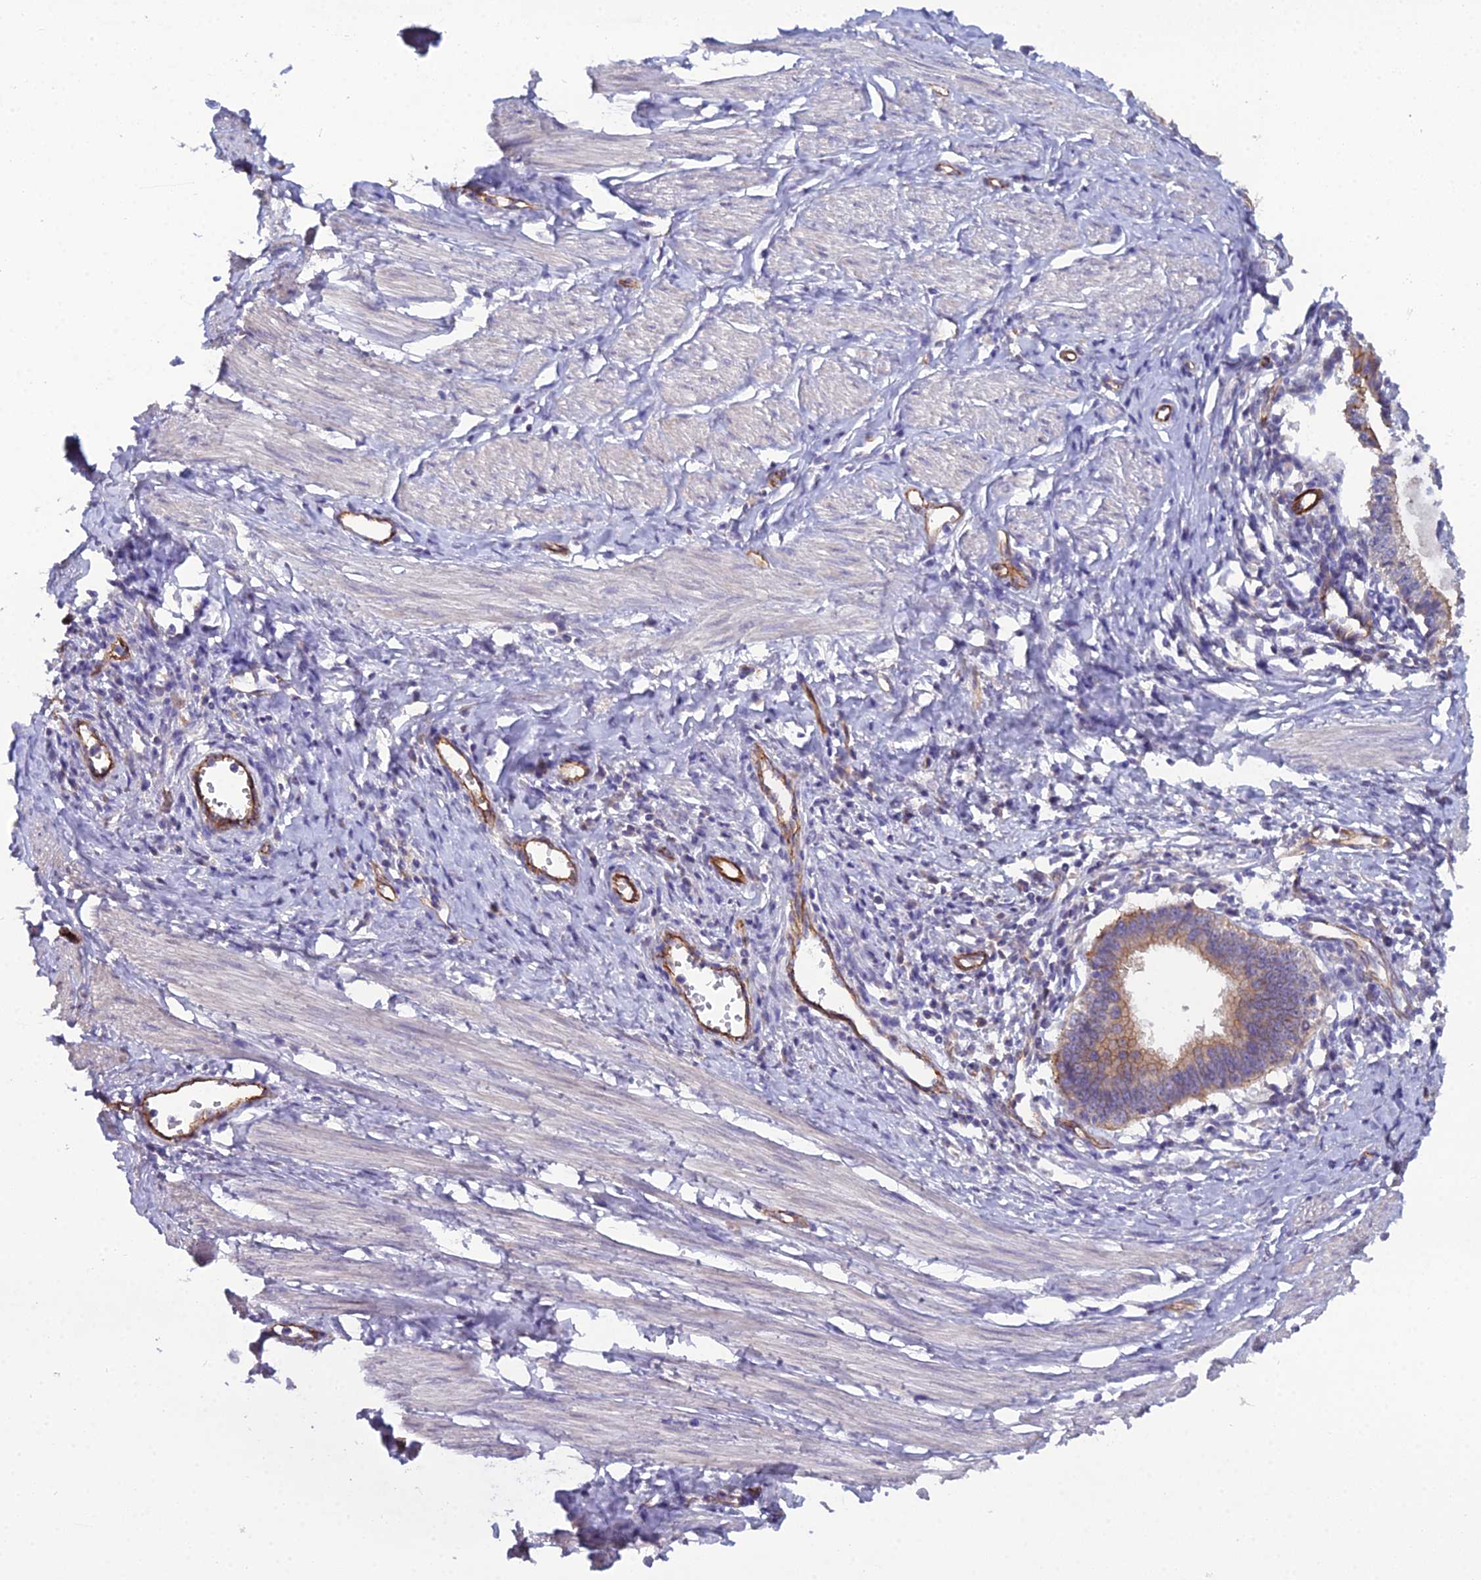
{"staining": {"intensity": "moderate", "quantity": "25%-75%", "location": "cytoplasmic/membranous"}, "tissue": "cervical cancer", "cell_type": "Tumor cells", "image_type": "cancer", "snomed": [{"axis": "morphology", "description": "Adenocarcinoma, NOS"}, {"axis": "topography", "description": "Cervix"}], "caption": "Protein staining of adenocarcinoma (cervical) tissue reveals moderate cytoplasmic/membranous positivity in approximately 25%-75% of tumor cells.", "gene": "CFAP47", "patient": {"sex": "female", "age": 36}}